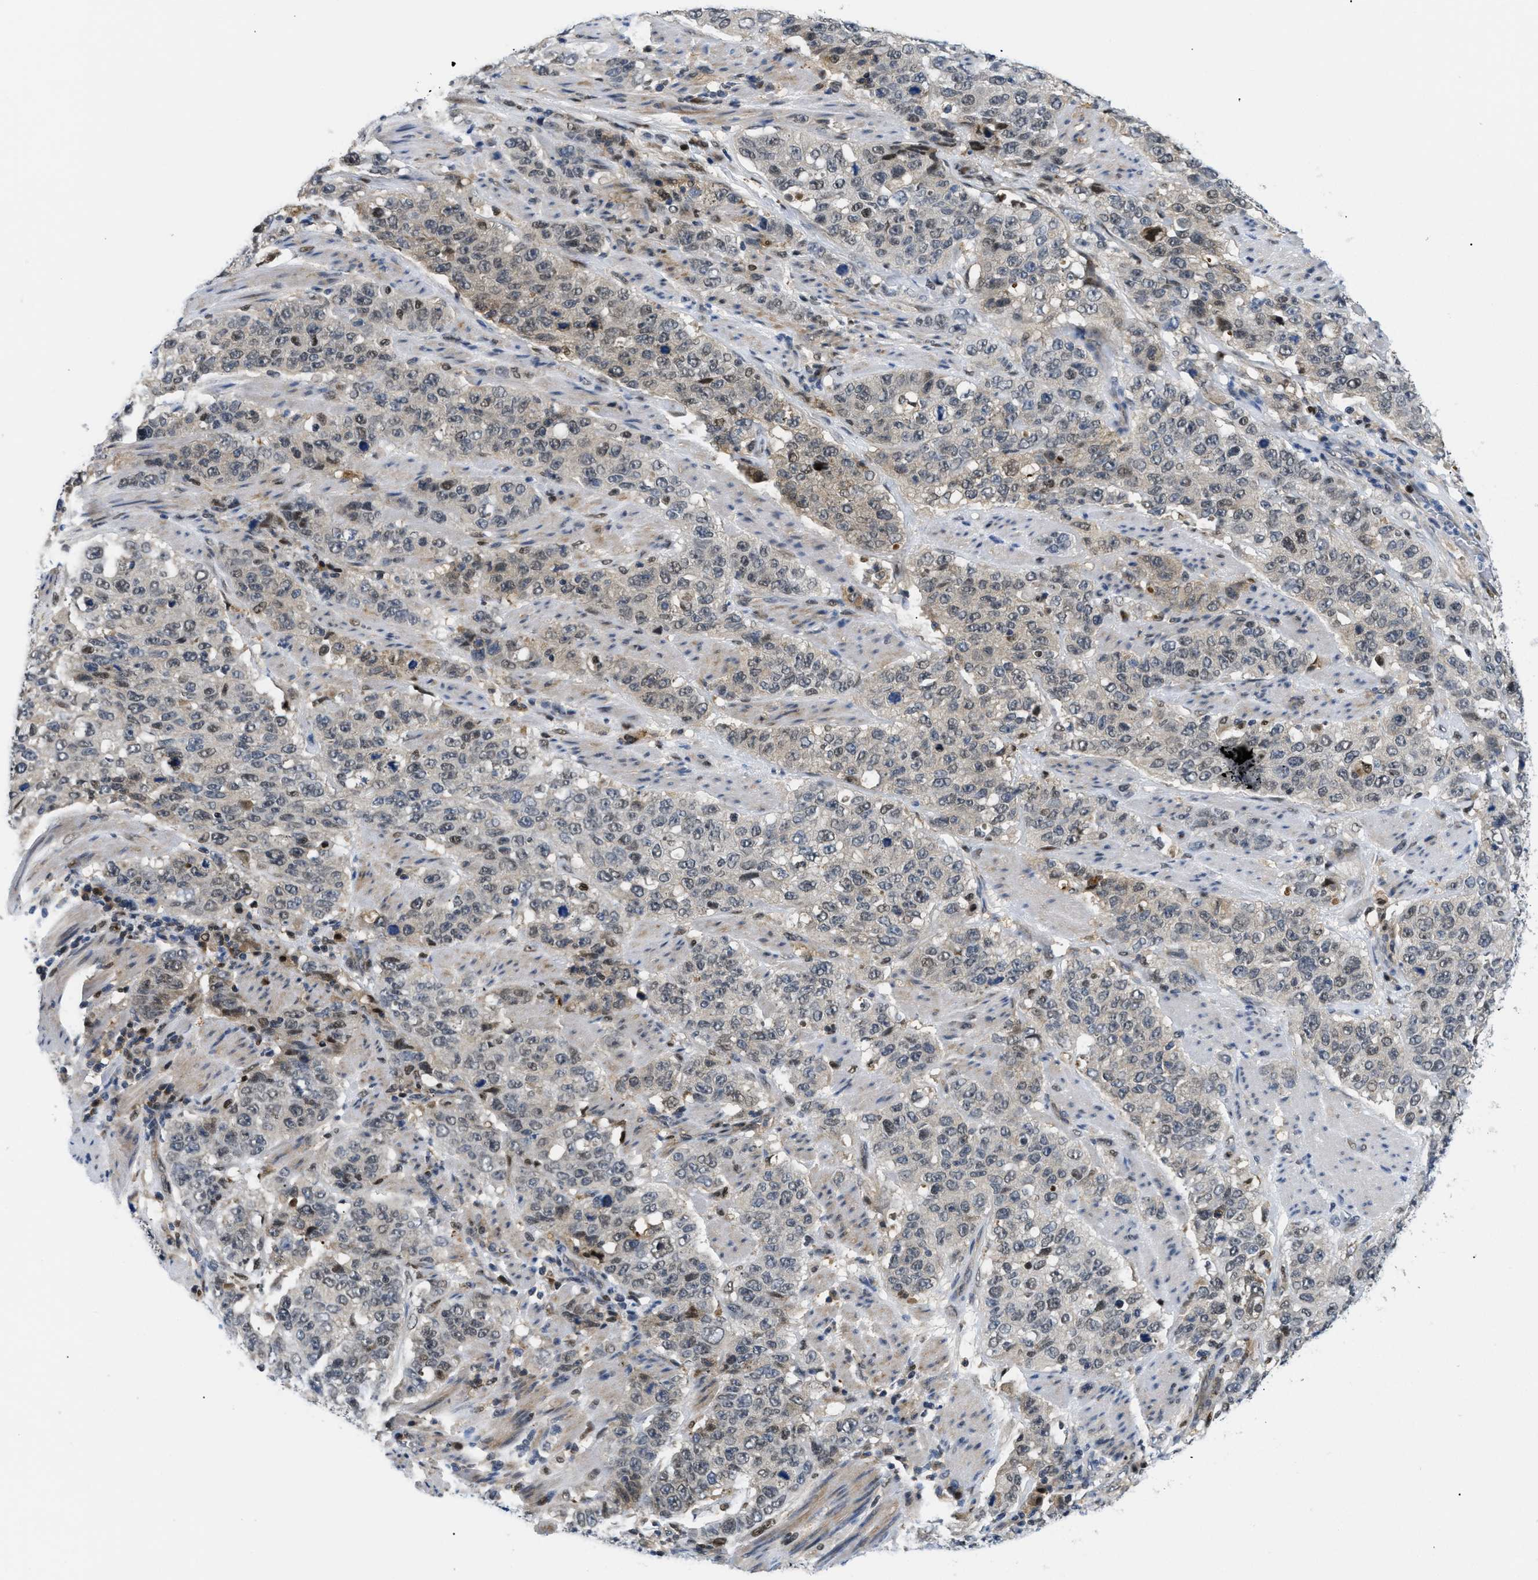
{"staining": {"intensity": "weak", "quantity": "<25%", "location": "cytoplasmic/membranous,nuclear"}, "tissue": "stomach cancer", "cell_type": "Tumor cells", "image_type": "cancer", "snomed": [{"axis": "morphology", "description": "Adenocarcinoma, NOS"}, {"axis": "topography", "description": "Stomach"}], "caption": "Adenocarcinoma (stomach) was stained to show a protein in brown. There is no significant positivity in tumor cells. (DAB (3,3'-diaminobenzidine) immunohistochemistry (IHC) with hematoxylin counter stain).", "gene": "SLC29A2", "patient": {"sex": "male", "age": 48}}